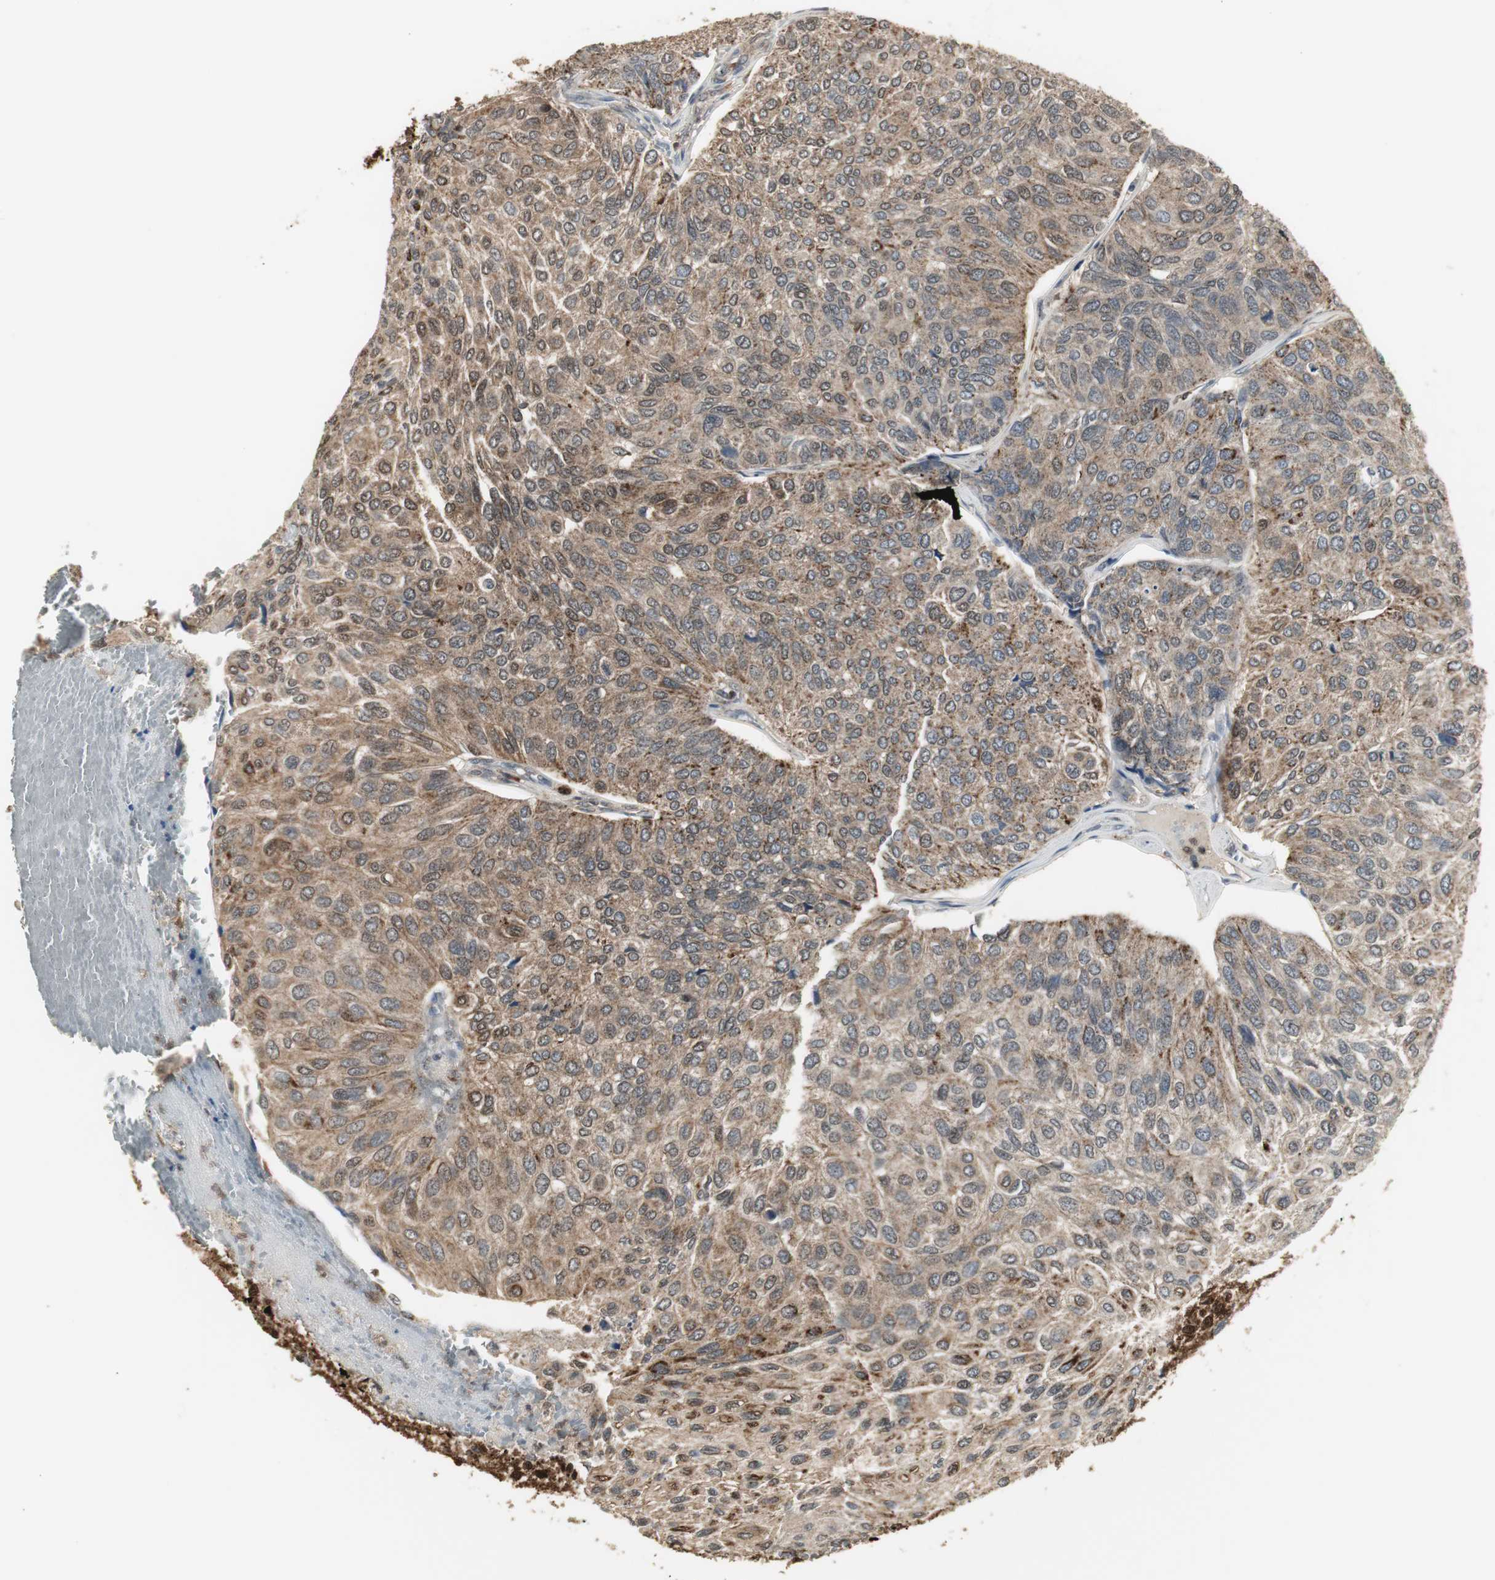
{"staining": {"intensity": "moderate", "quantity": ">75%", "location": "cytoplasmic/membranous,nuclear"}, "tissue": "urothelial cancer", "cell_type": "Tumor cells", "image_type": "cancer", "snomed": [{"axis": "morphology", "description": "Urothelial carcinoma, High grade"}, {"axis": "topography", "description": "Urinary bladder"}], "caption": "Immunohistochemical staining of urothelial cancer displays moderate cytoplasmic/membranous and nuclear protein staining in about >75% of tumor cells.", "gene": "PLIN3", "patient": {"sex": "male", "age": 66}}